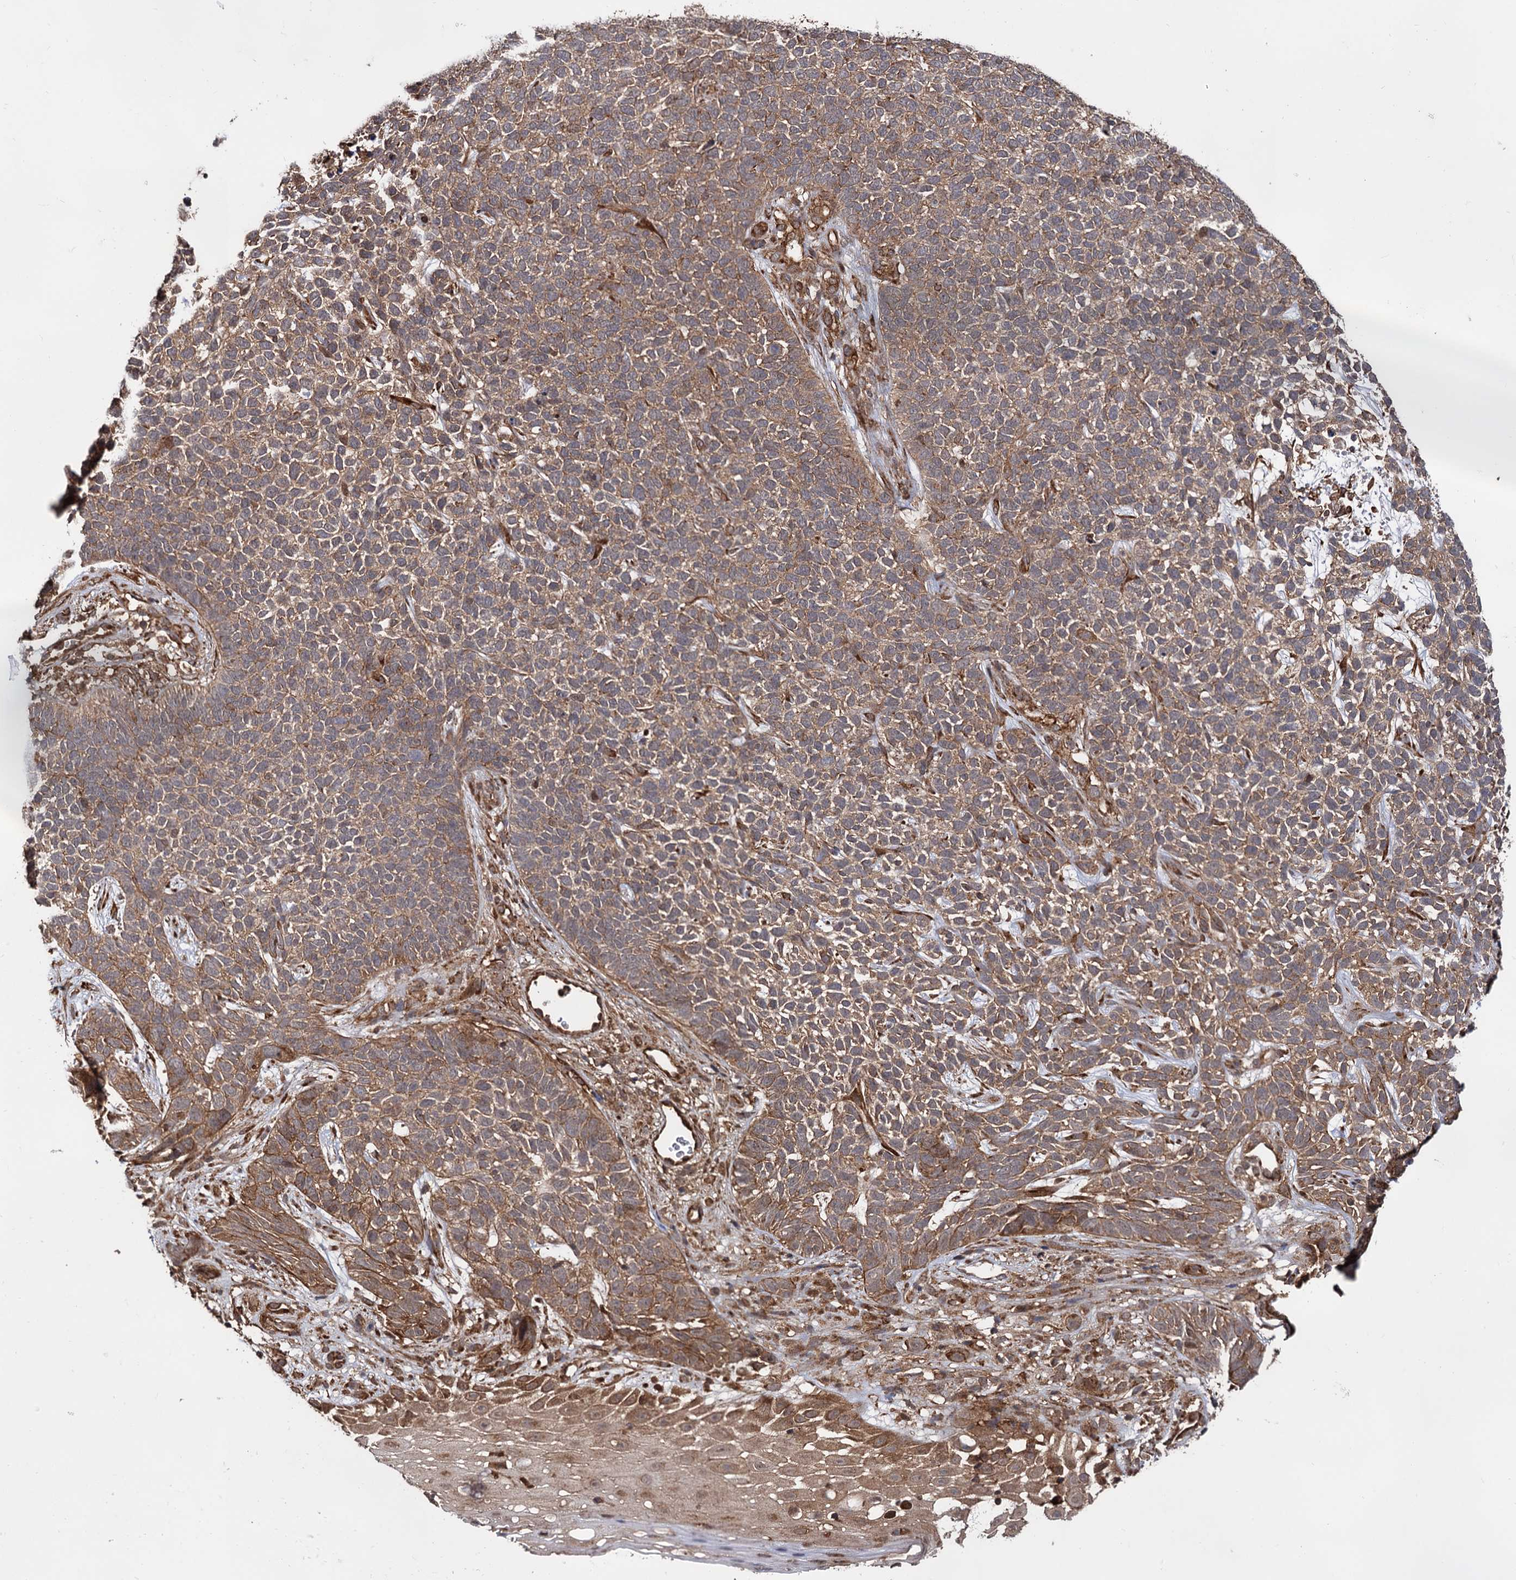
{"staining": {"intensity": "moderate", "quantity": ">75%", "location": "cytoplasmic/membranous"}, "tissue": "skin cancer", "cell_type": "Tumor cells", "image_type": "cancer", "snomed": [{"axis": "morphology", "description": "Basal cell carcinoma"}, {"axis": "topography", "description": "Skin"}], "caption": "About >75% of tumor cells in human basal cell carcinoma (skin) exhibit moderate cytoplasmic/membranous protein expression as visualized by brown immunohistochemical staining.", "gene": "ATP8B4", "patient": {"sex": "female", "age": 84}}